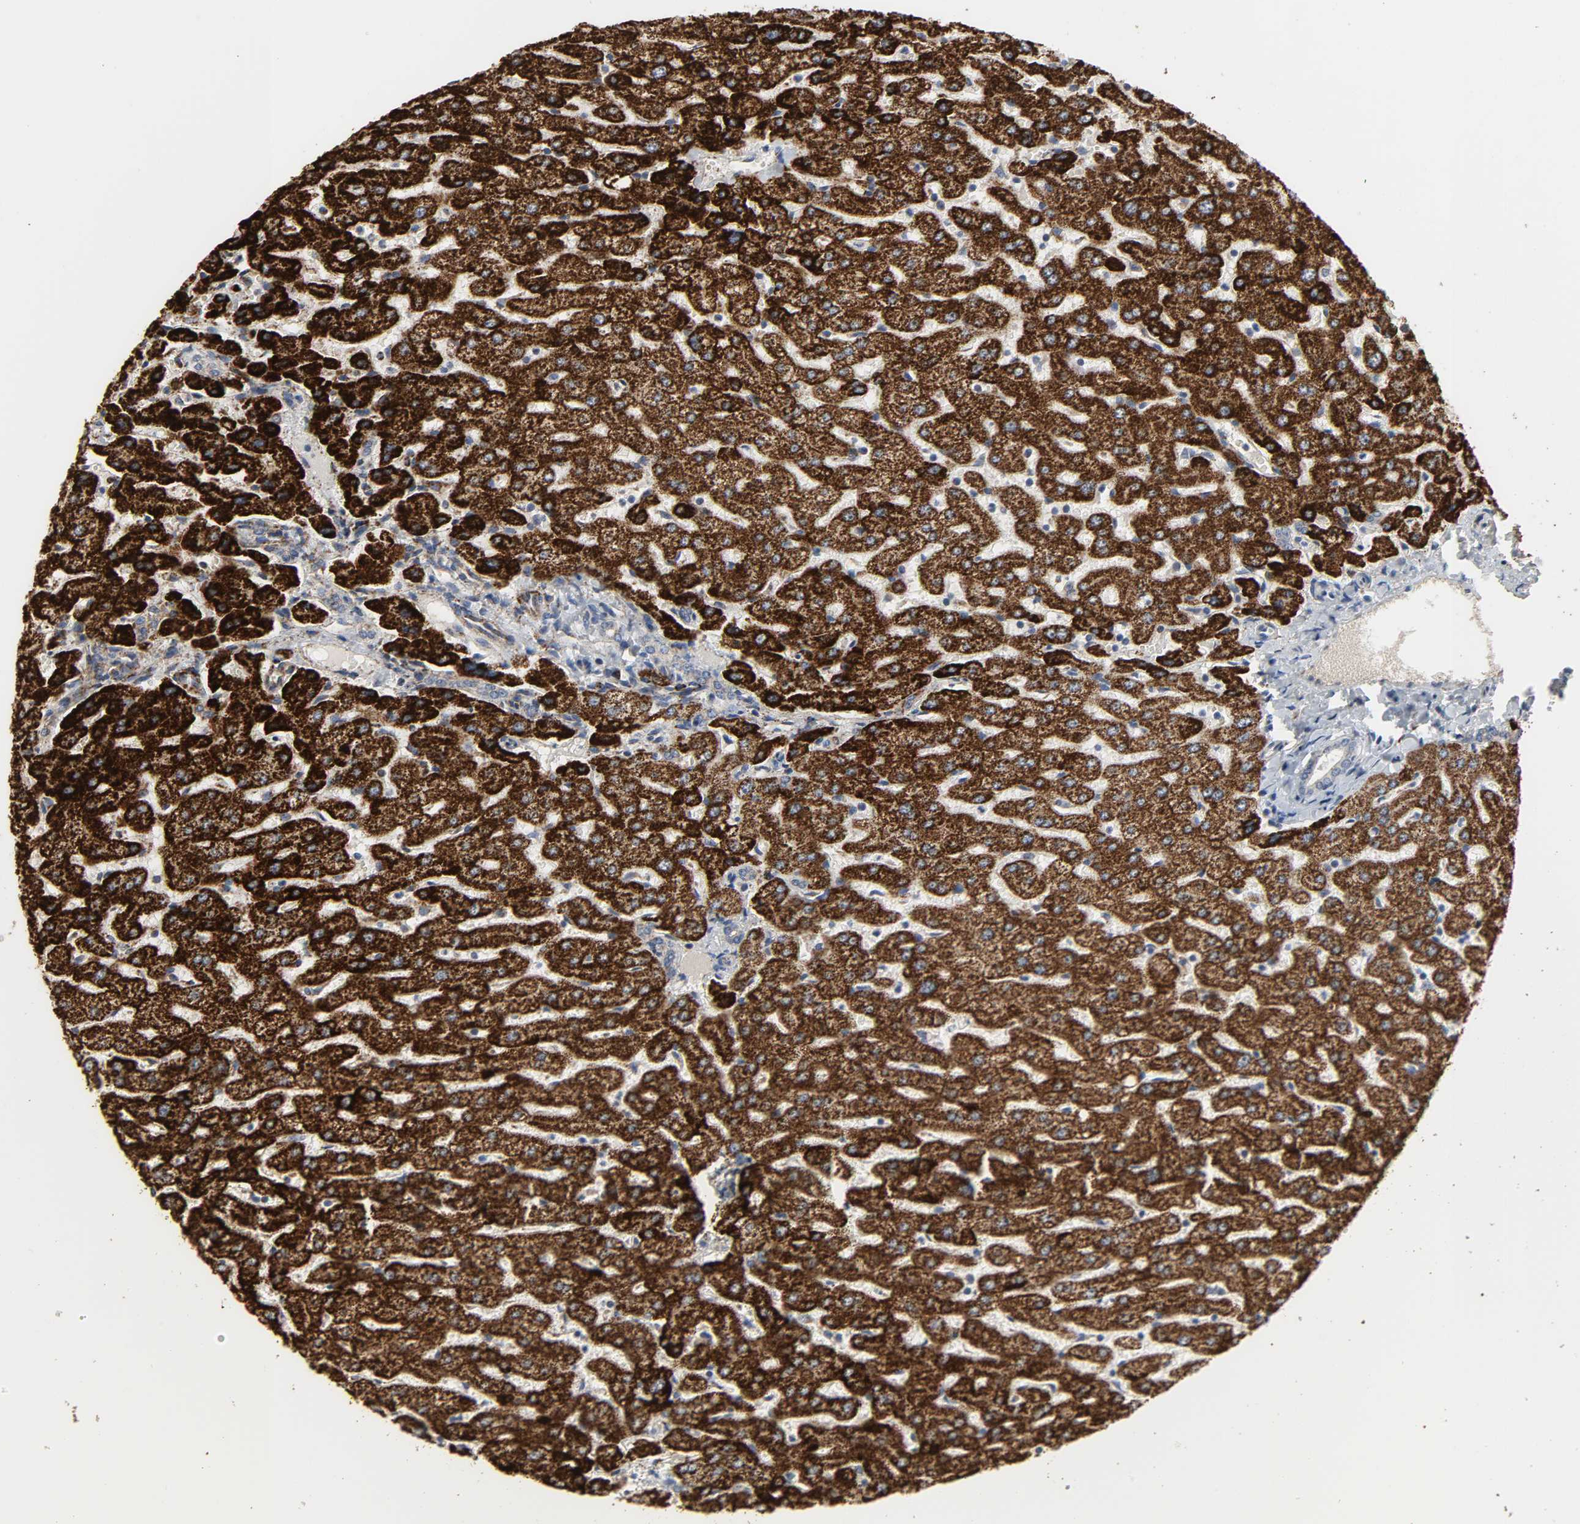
{"staining": {"intensity": "weak", "quantity": "25%-75%", "location": "cytoplasmic/membranous"}, "tissue": "liver", "cell_type": "Cholangiocytes", "image_type": "normal", "snomed": [{"axis": "morphology", "description": "Normal tissue, NOS"}, {"axis": "morphology", "description": "Fibrosis, NOS"}, {"axis": "topography", "description": "Liver"}], "caption": "Immunohistochemistry of benign human liver demonstrates low levels of weak cytoplasmic/membranous positivity in about 25%-75% of cholangiocytes. (IHC, brightfield microscopy, high magnification).", "gene": "ACAT1", "patient": {"sex": "female", "age": 29}}